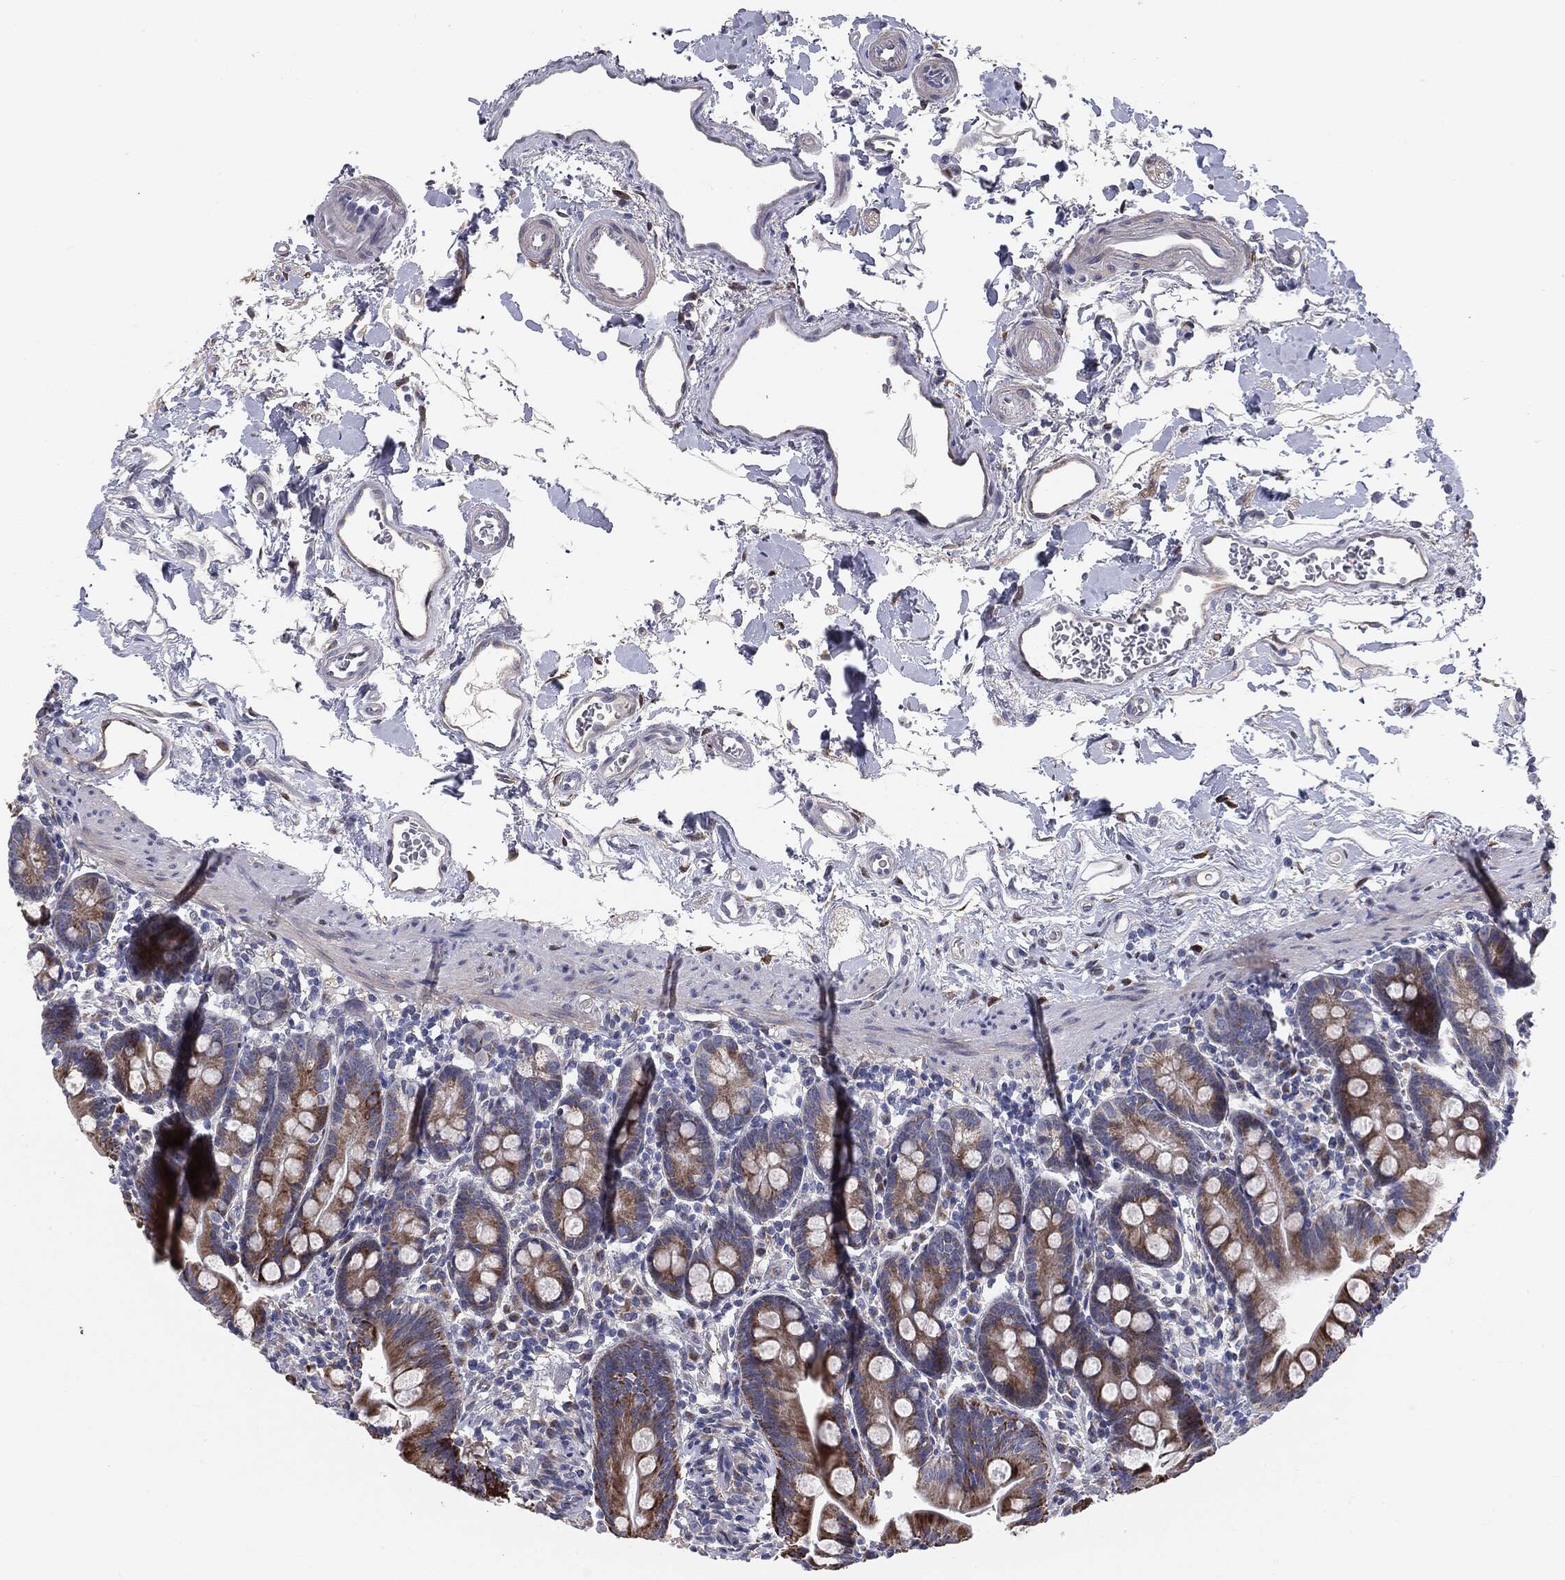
{"staining": {"intensity": "strong", "quantity": "<25%", "location": "cytoplasmic/membranous"}, "tissue": "small intestine", "cell_type": "Glandular cells", "image_type": "normal", "snomed": [{"axis": "morphology", "description": "Normal tissue, NOS"}, {"axis": "topography", "description": "Small intestine"}], "caption": "Protein expression analysis of benign human small intestine reveals strong cytoplasmic/membranous staining in approximately <25% of glandular cells.", "gene": "KRT5", "patient": {"sex": "female", "age": 44}}